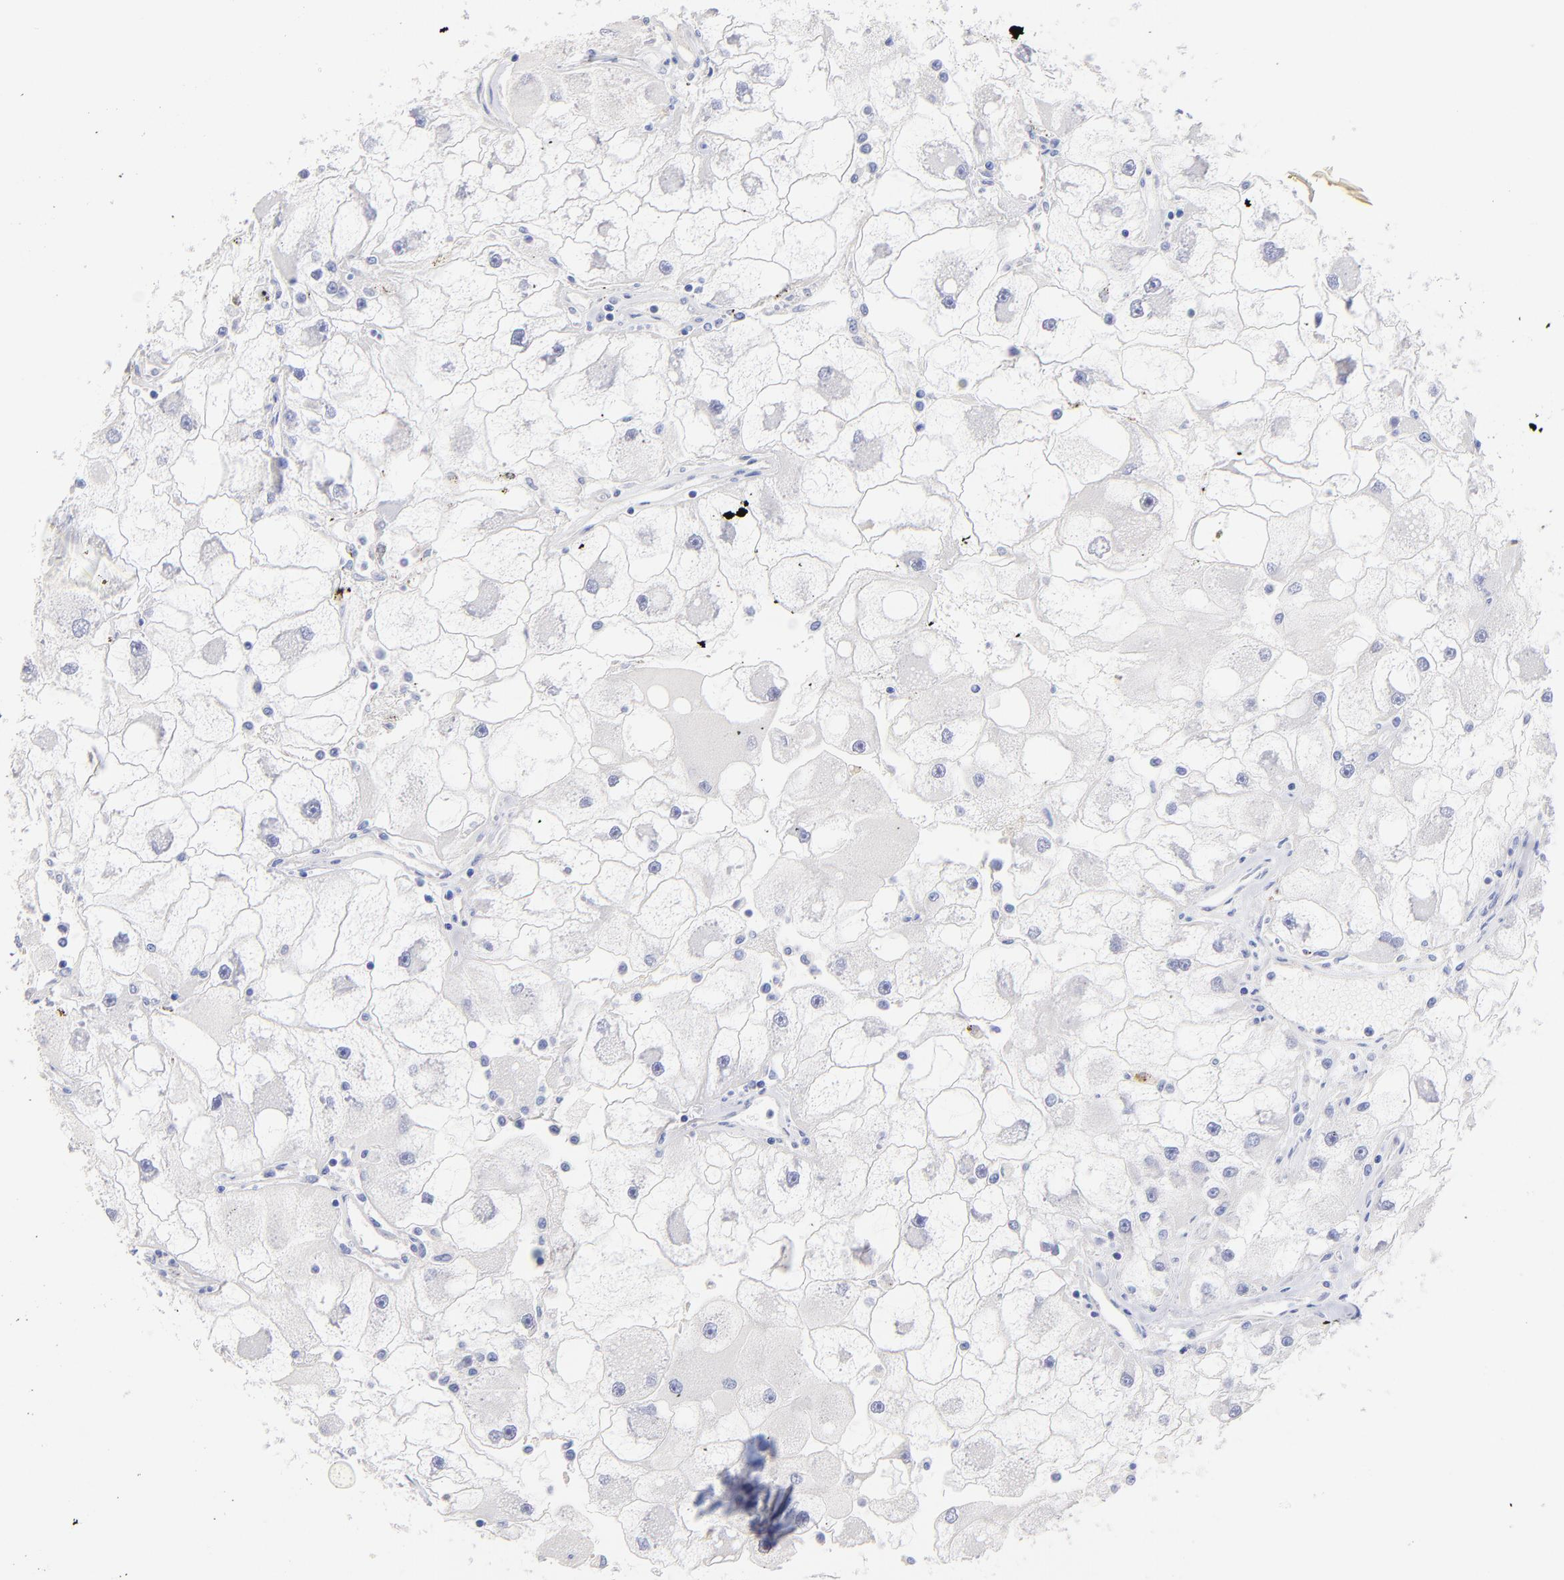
{"staining": {"intensity": "negative", "quantity": "none", "location": "none"}, "tissue": "renal cancer", "cell_type": "Tumor cells", "image_type": "cancer", "snomed": [{"axis": "morphology", "description": "Adenocarcinoma, NOS"}, {"axis": "topography", "description": "Kidney"}], "caption": "There is no significant positivity in tumor cells of adenocarcinoma (renal).", "gene": "CFAP57", "patient": {"sex": "female", "age": 73}}